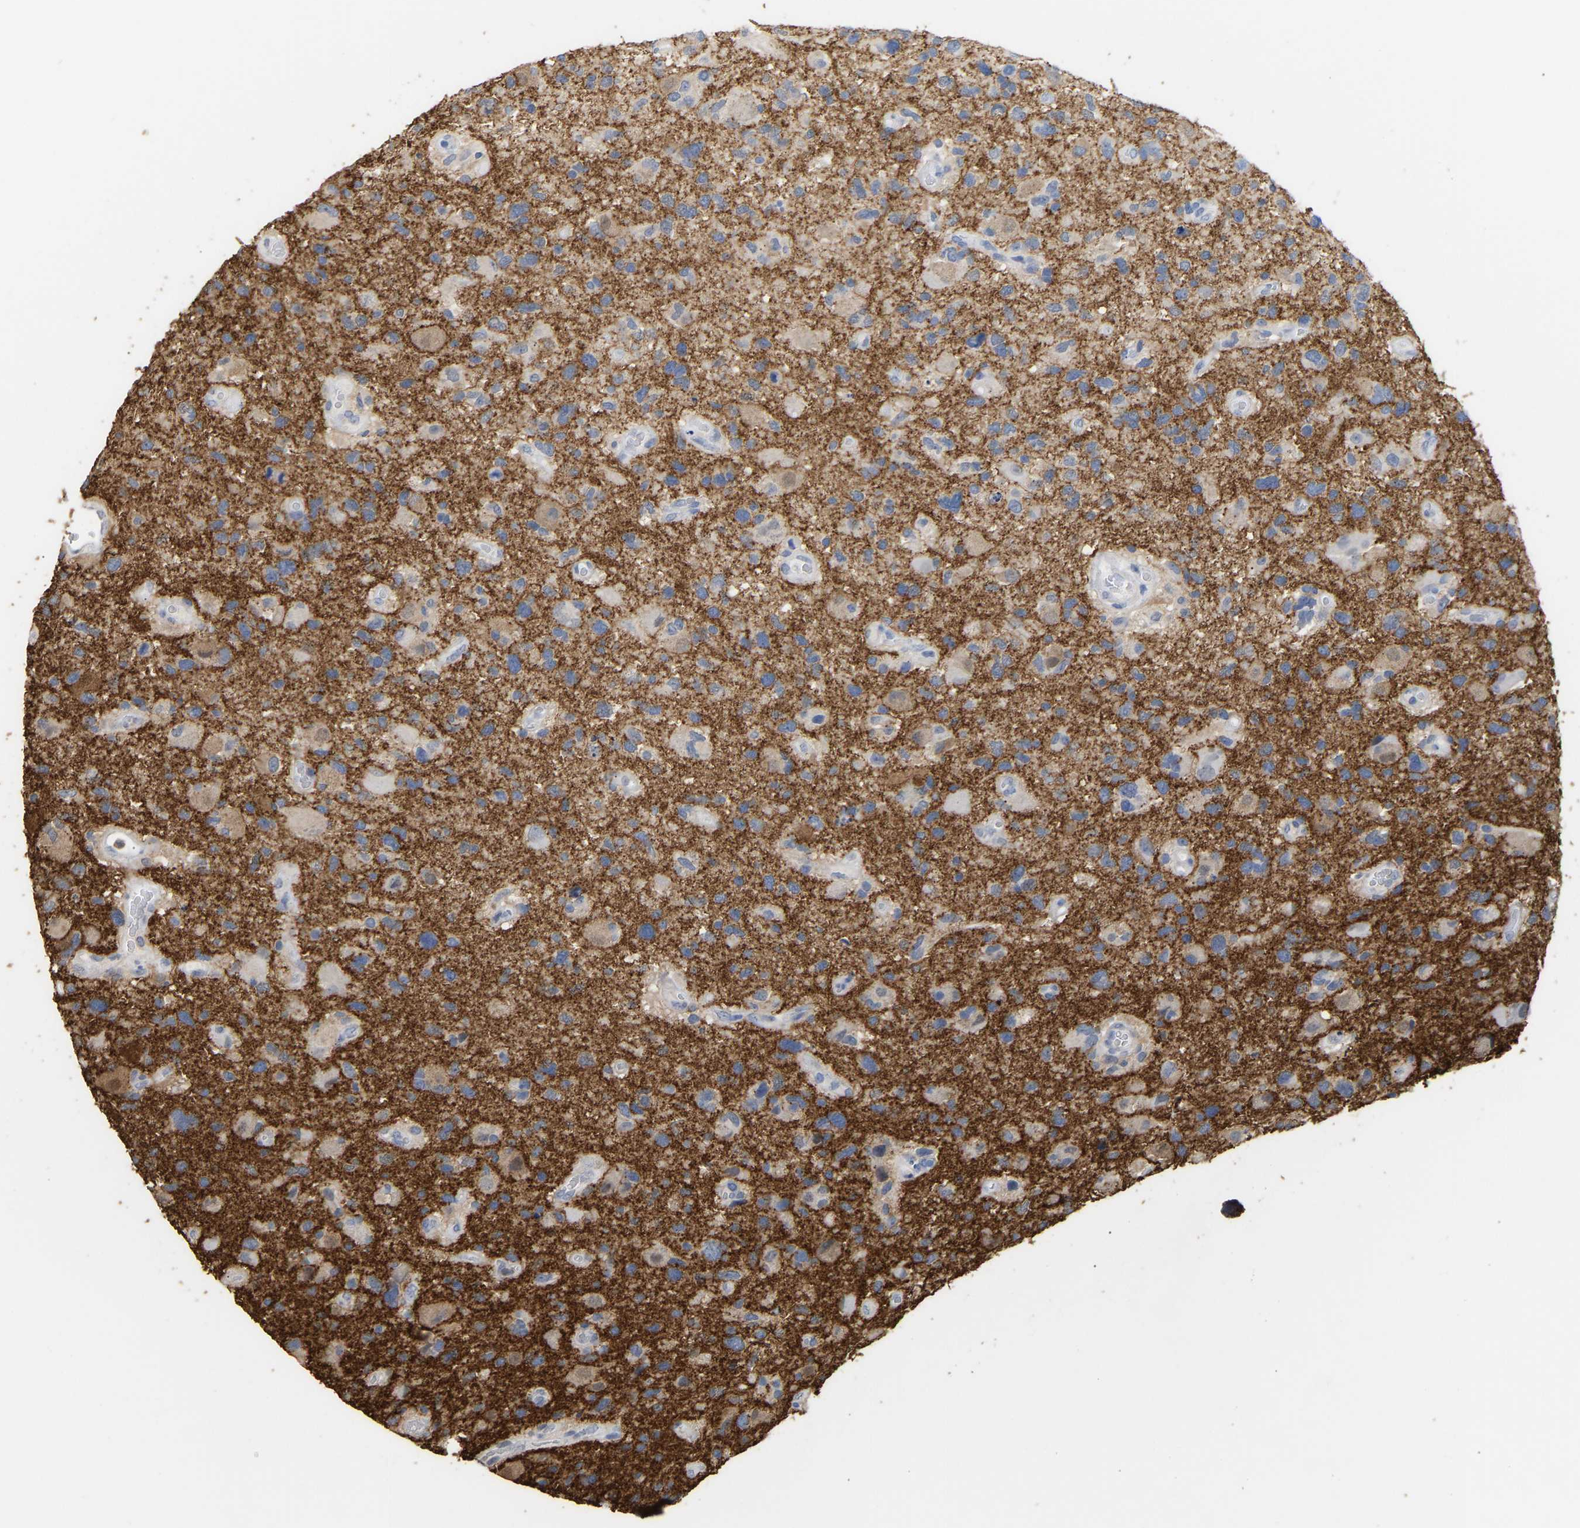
{"staining": {"intensity": "weak", "quantity": "25%-75%", "location": "cytoplasmic/membranous"}, "tissue": "glioma", "cell_type": "Tumor cells", "image_type": "cancer", "snomed": [{"axis": "morphology", "description": "Glioma, malignant, High grade"}, {"axis": "topography", "description": "Brain"}], "caption": "A micrograph of human glioma stained for a protein shows weak cytoplasmic/membranous brown staining in tumor cells.", "gene": "AMPH", "patient": {"sex": "male", "age": 33}}